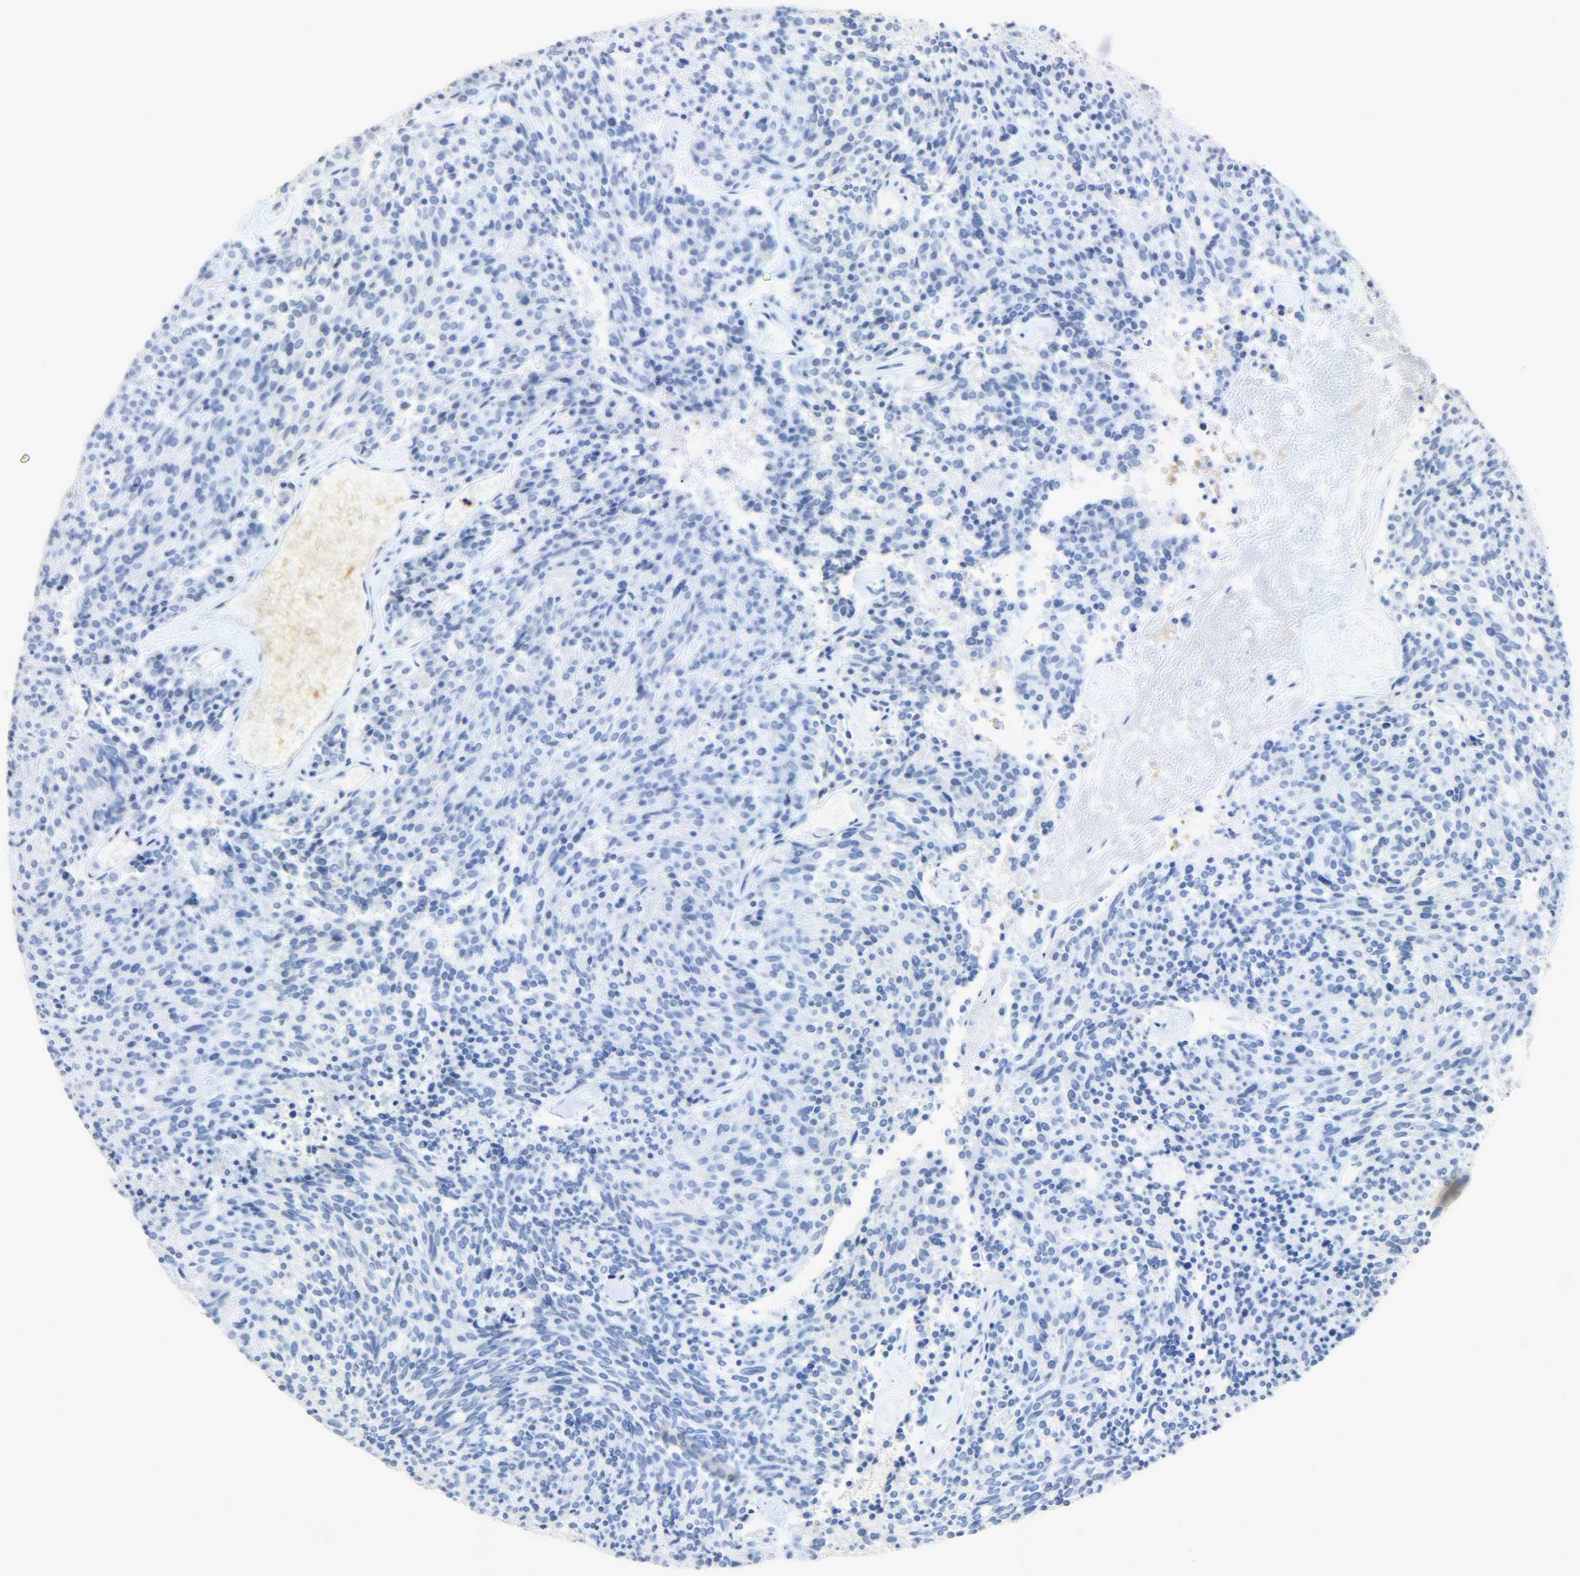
{"staining": {"intensity": "negative", "quantity": "none", "location": "none"}, "tissue": "carcinoid", "cell_type": "Tumor cells", "image_type": "cancer", "snomed": [{"axis": "morphology", "description": "Carcinoid, malignant, NOS"}, {"axis": "topography", "description": "Pancreas"}], "caption": "Tumor cells show no significant protein staining in carcinoid (malignant).", "gene": "CA3", "patient": {"sex": "female", "age": 54}}